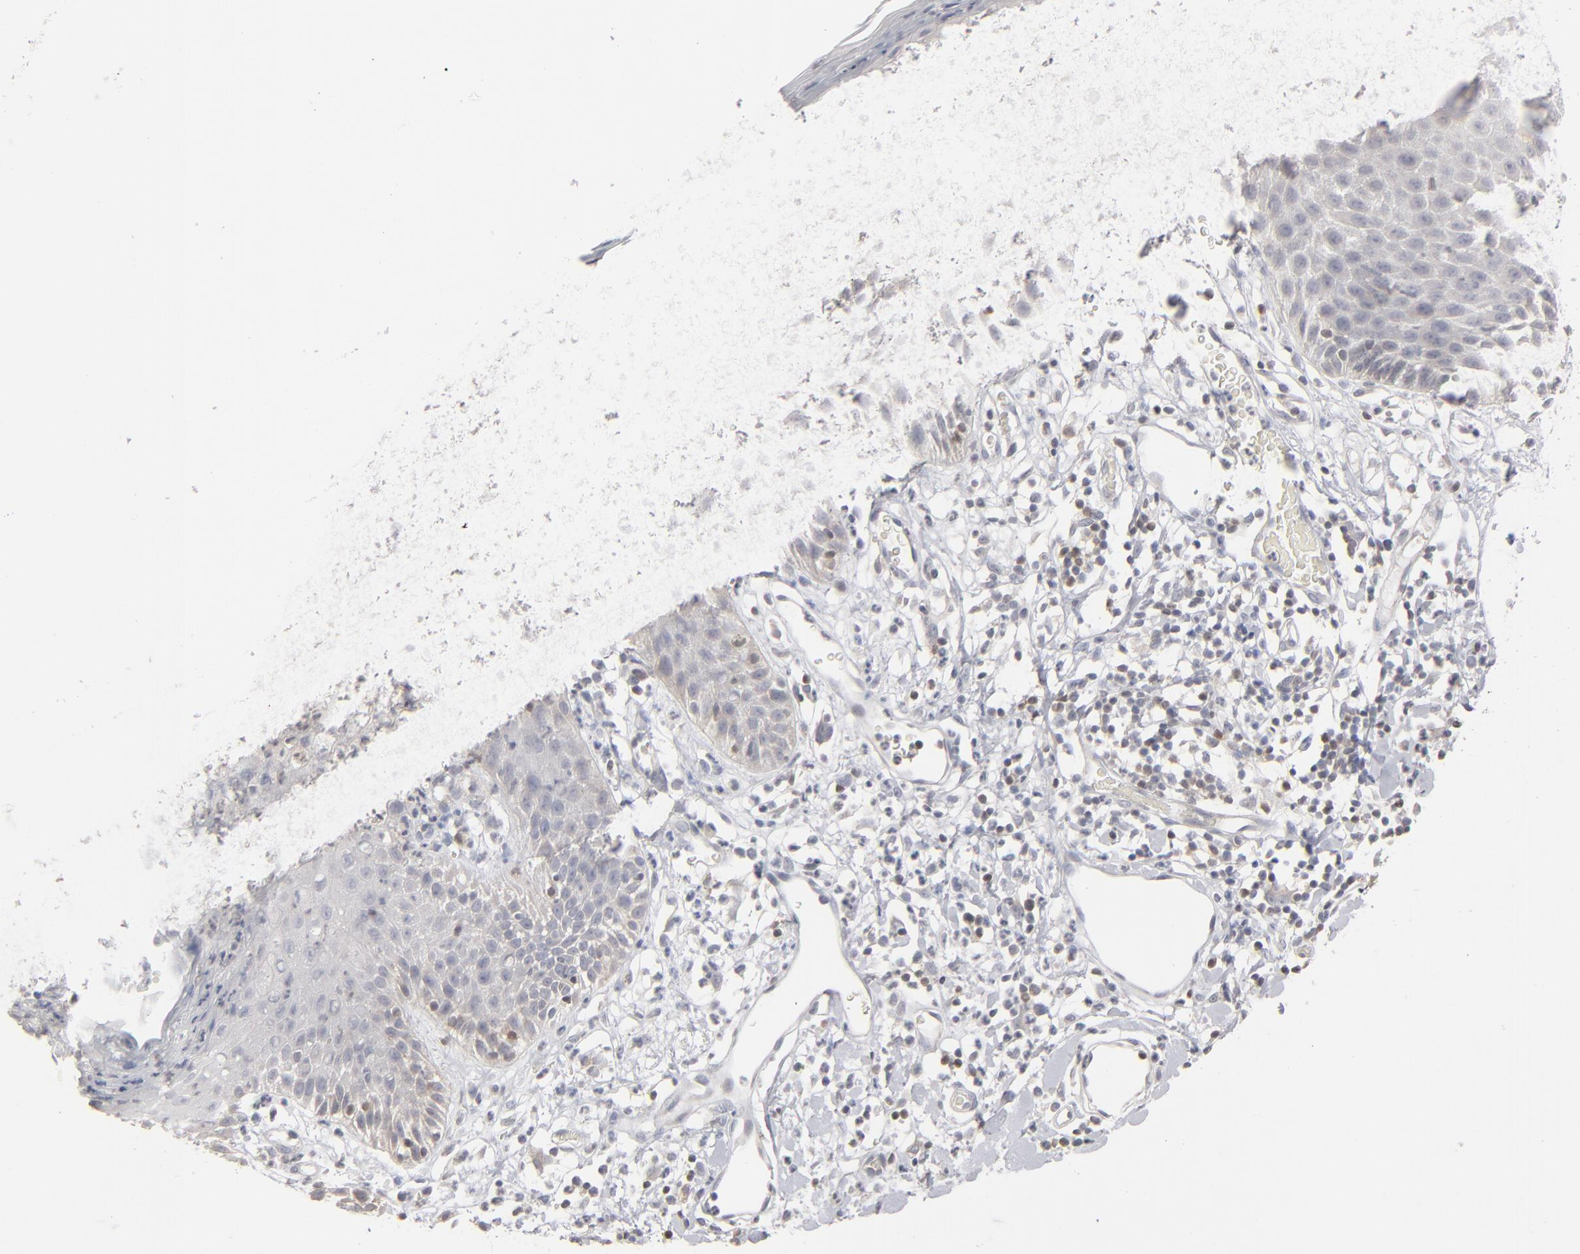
{"staining": {"intensity": "weak", "quantity": "25%-75%", "location": "cytoplasmic/membranous"}, "tissue": "skin", "cell_type": "Epidermal cells", "image_type": "normal", "snomed": [{"axis": "morphology", "description": "Normal tissue, NOS"}, {"axis": "topography", "description": "Vulva"}, {"axis": "topography", "description": "Peripheral nerve tissue"}], "caption": "Brown immunohistochemical staining in benign skin exhibits weak cytoplasmic/membranous positivity in approximately 25%-75% of epidermal cells. Nuclei are stained in blue.", "gene": "STAT4", "patient": {"sex": "female", "age": 68}}